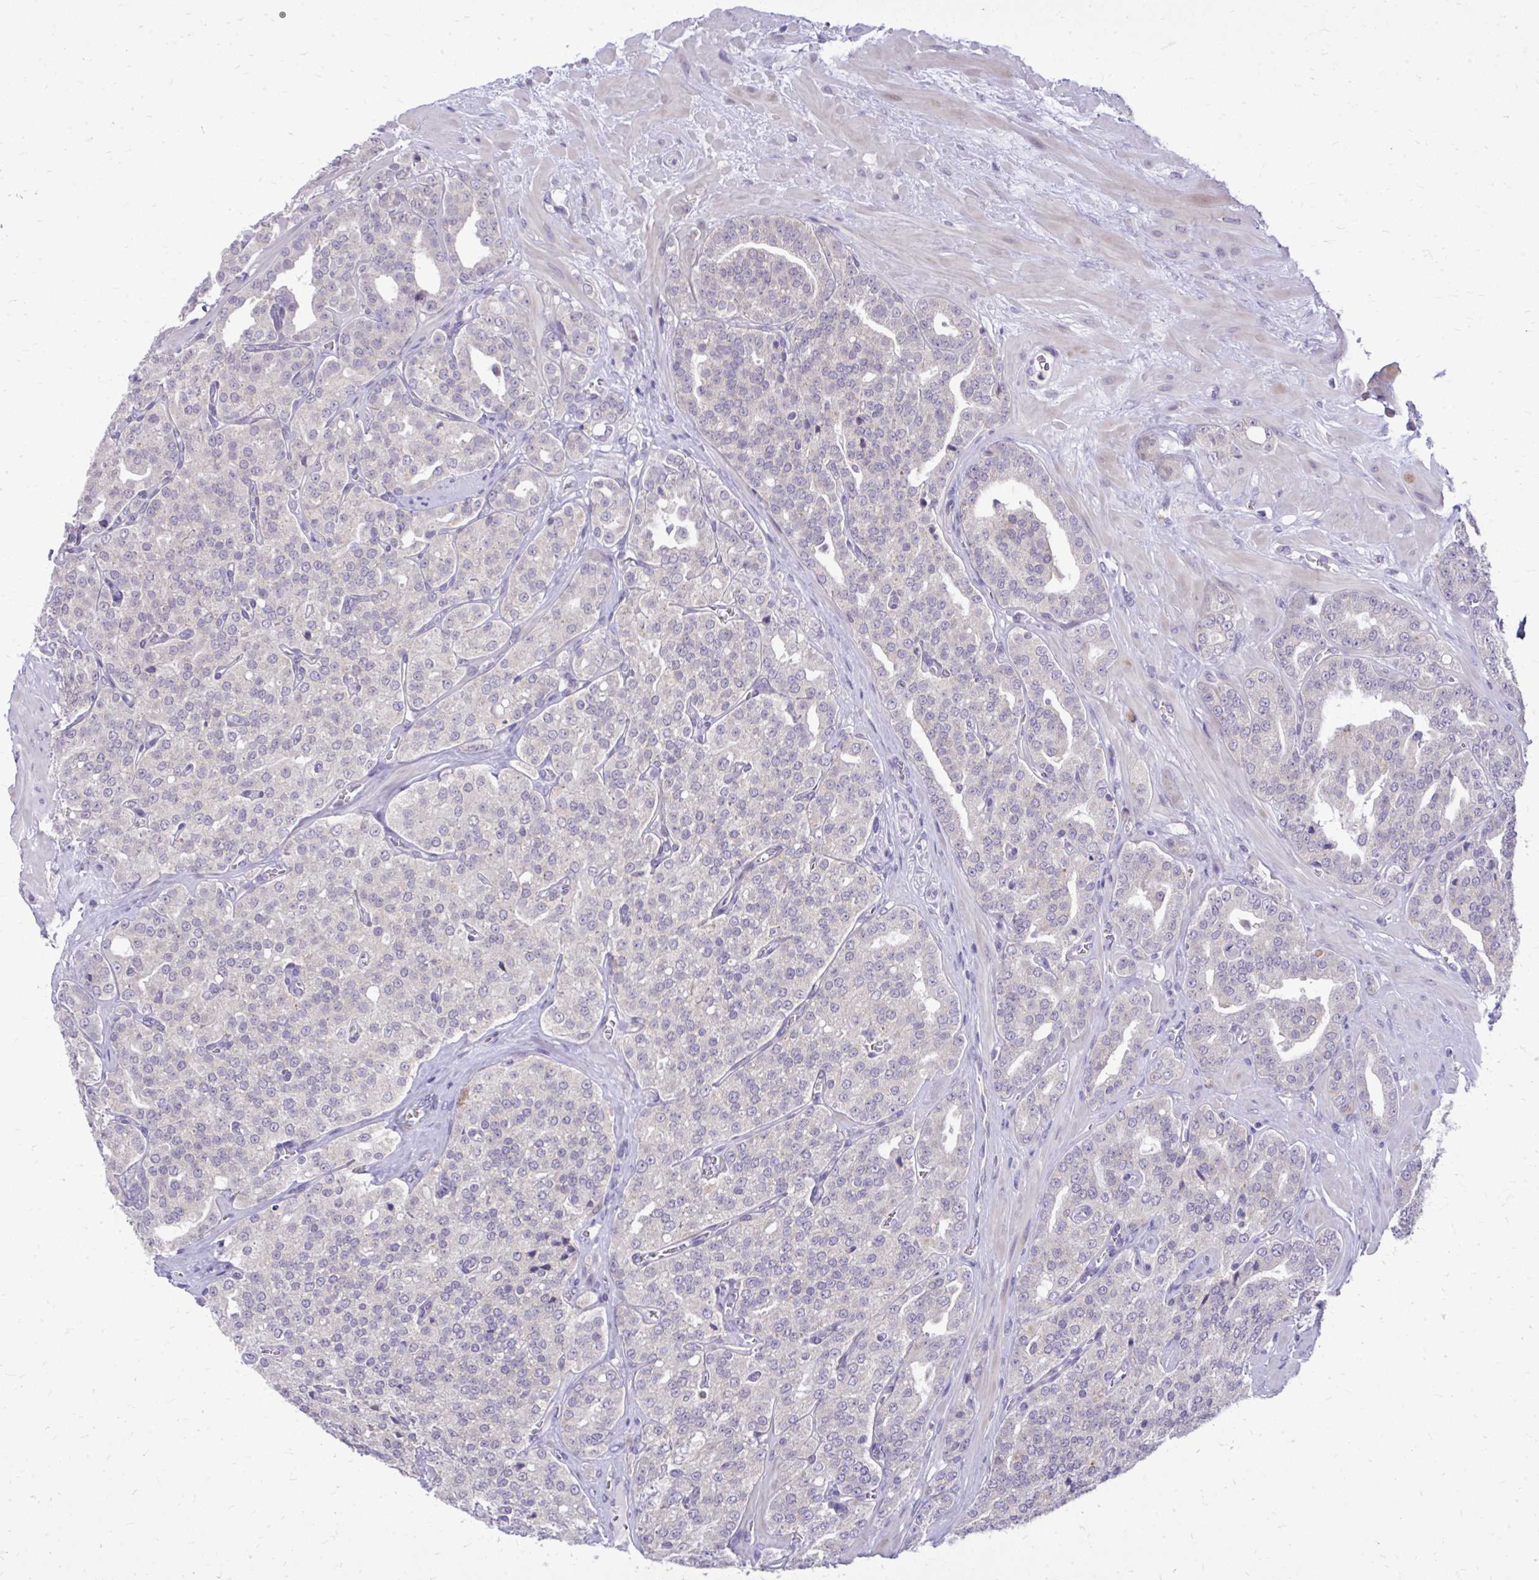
{"staining": {"intensity": "negative", "quantity": "none", "location": "none"}, "tissue": "prostate cancer", "cell_type": "Tumor cells", "image_type": "cancer", "snomed": [{"axis": "morphology", "description": "Adenocarcinoma, High grade"}, {"axis": "topography", "description": "Prostate"}], "caption": "Immunohistochemistry histopathology image of neoplastic tissue: high-grade adenocarcinoma (prostate) stained with DAB displays no significant protein expression in tumor cells.", "gene": "DPY19L1", "patient": {"sex": "male", "age": 66}}